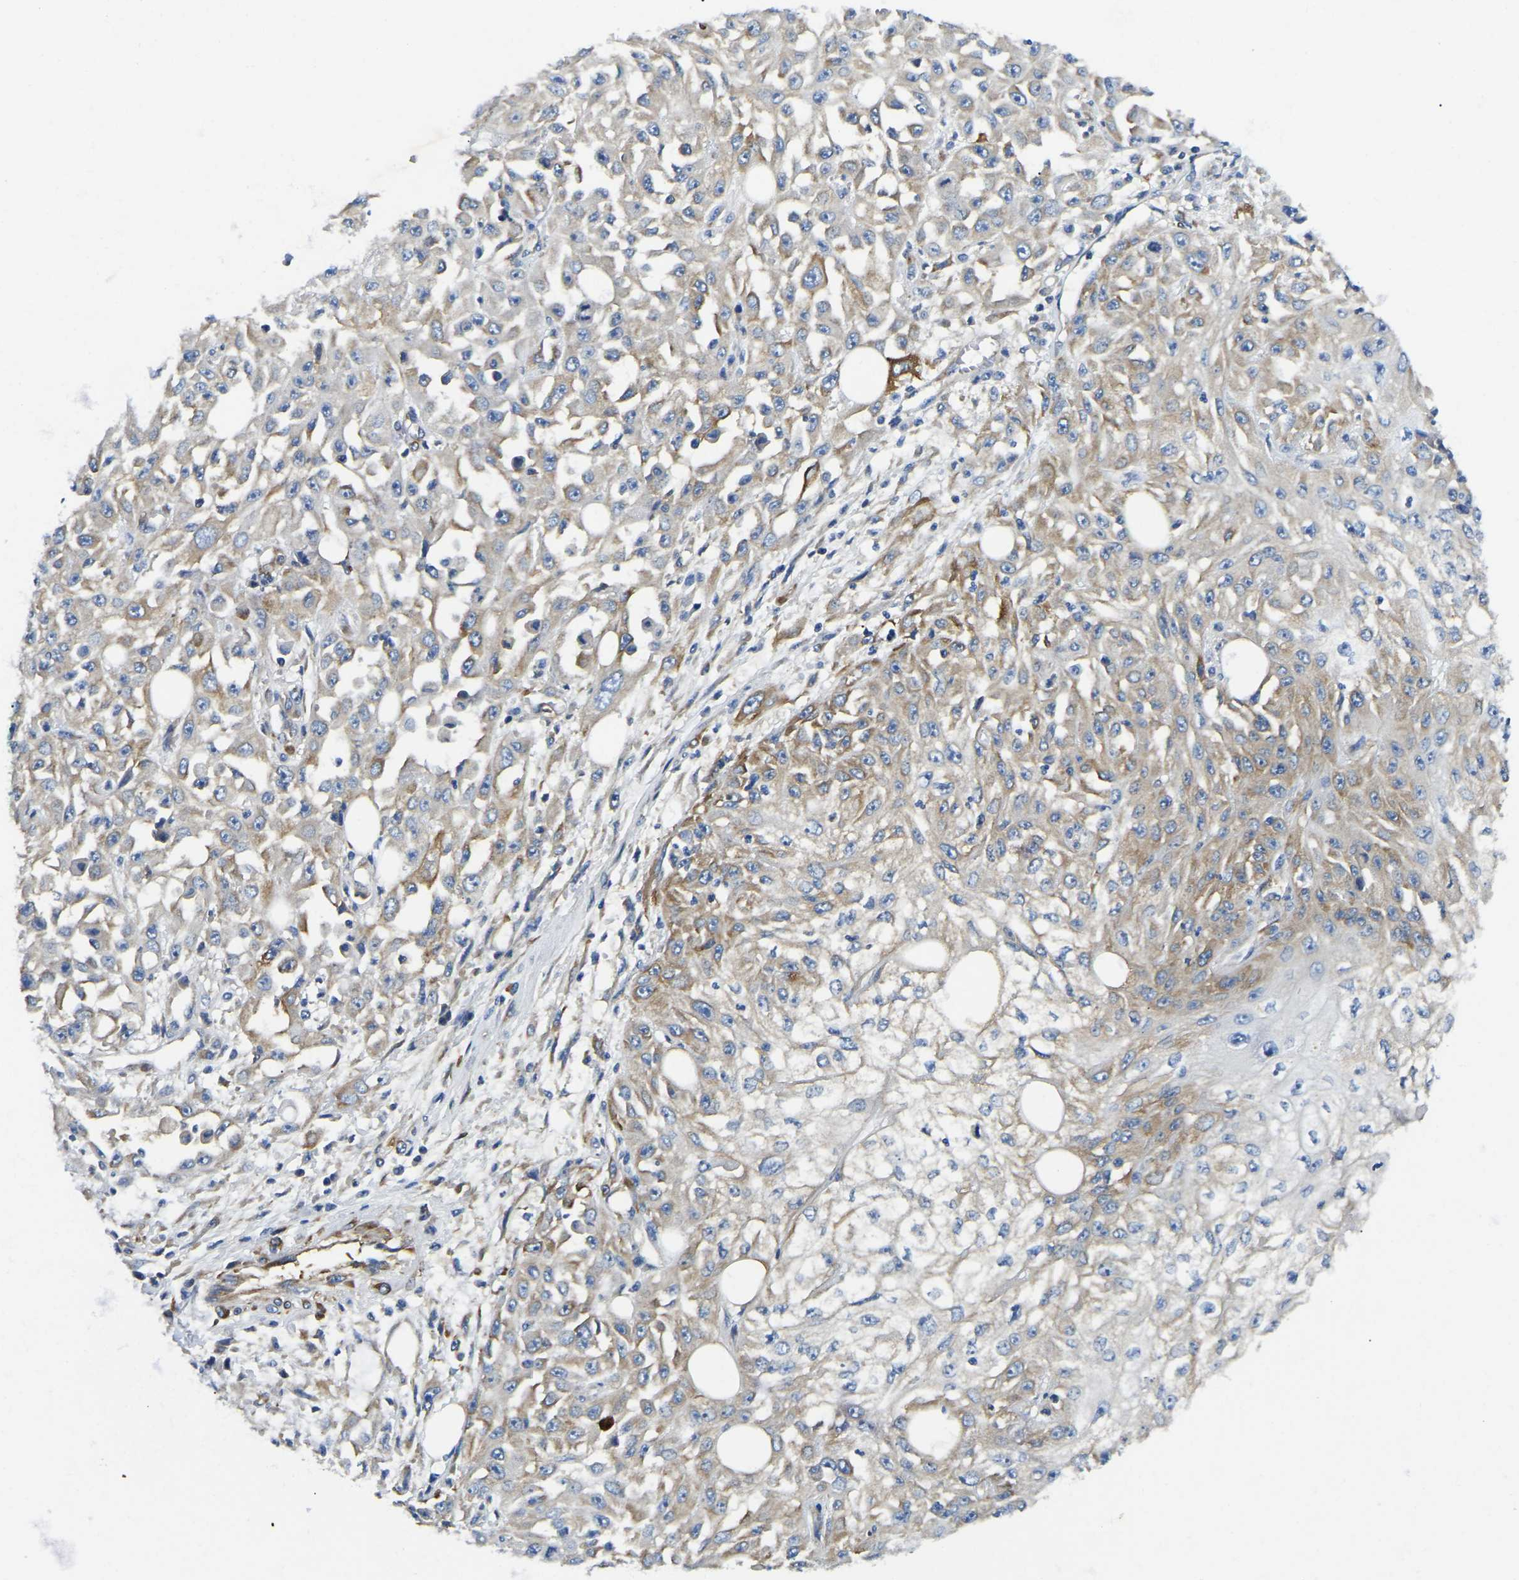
{"staining": {"intensity": "moderate", "quantity": ">75%", "location": "cytoplasmic/membranous"}, "tissue": "skin cancer", "cell_type": "Tumor cells", "image_type": "cancer", "snomed": [{"axis": "morphology", "description": "Squamous cell carcinoma, NOS"}, {"axis": "morphology", "description": "Squamous cell carcinoma, metastatic, NOS"}, {"axis": "topography", "description": "Skin"}, {"axis": "topography", "description": "Lymph node"}], "caption": "Immunohistochemistry (IHC) micrograph of neoplastic tissue: human skin cancer (squamous cell carcinoma) stained using immunohistochemistry displays medium levels of moderate protein expression localized specifically in the cytoplasmic/membranous of tumor cells, appearing as a cytoplasmic/membranous brown color.", "gene": "DUSP8", "patient": {"sex": "male", "age": 75}}